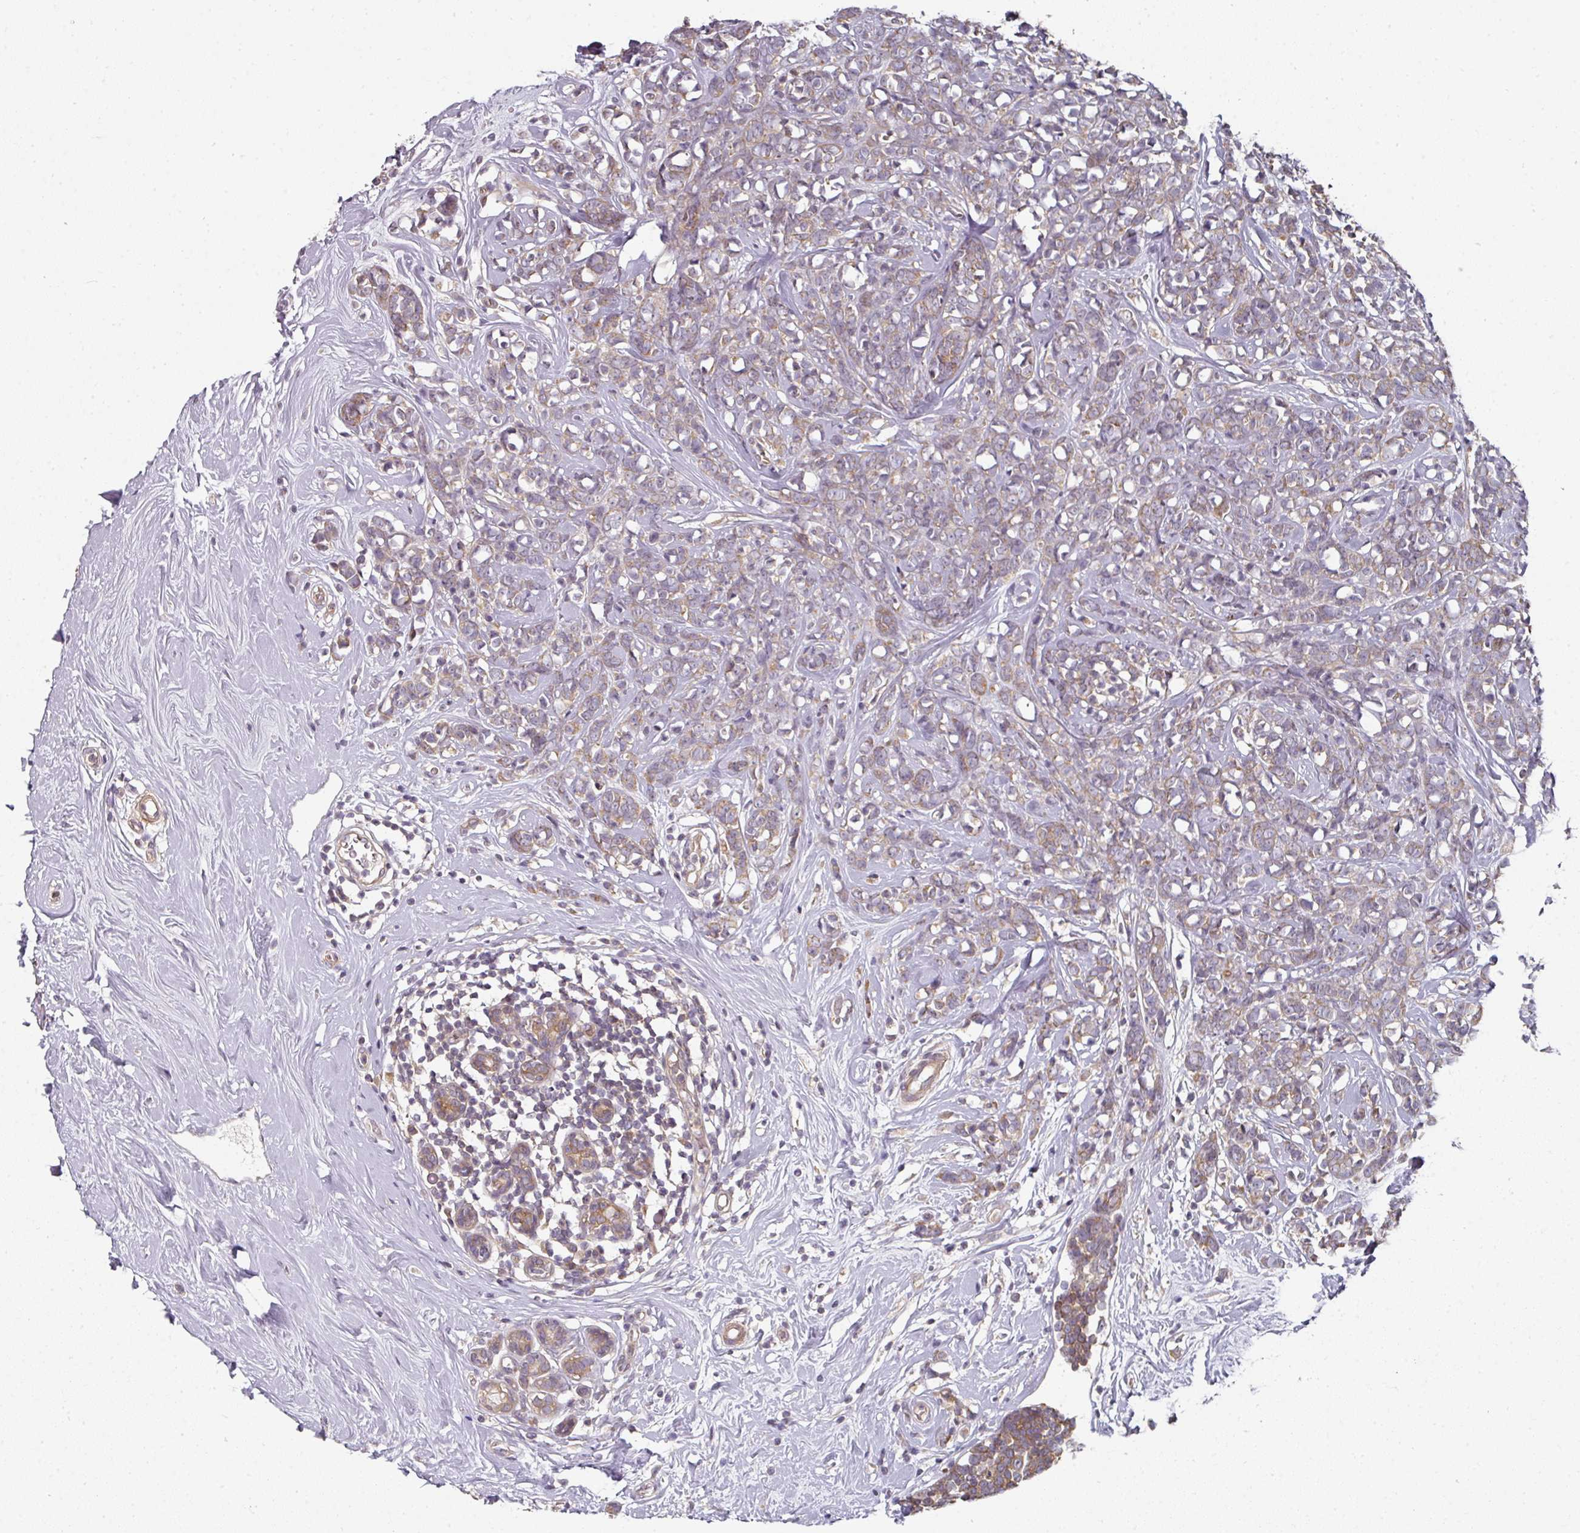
{"staining": {"intensity": "weak", "quantity": ">75%", "location": "cytoplasmic/membranous"}, "tissue": "breast cancer", "cell_type": "Tumor cells", "image_type": "cancer", "snomed": [{"axis": "morphology", "description": "Lobular carcinoma"}, {"axis": "topography", "description": "Breast"}], "caption": "This micrograph reveals immunohistochemistry (IHC) staining of human breast lobular carcinoma, with low weak cytoplasmic/membranous expression in approximately >75% of tumor cells.", "gene": "MAP2K2", "patient": {"sex": "female", "age": 58}}